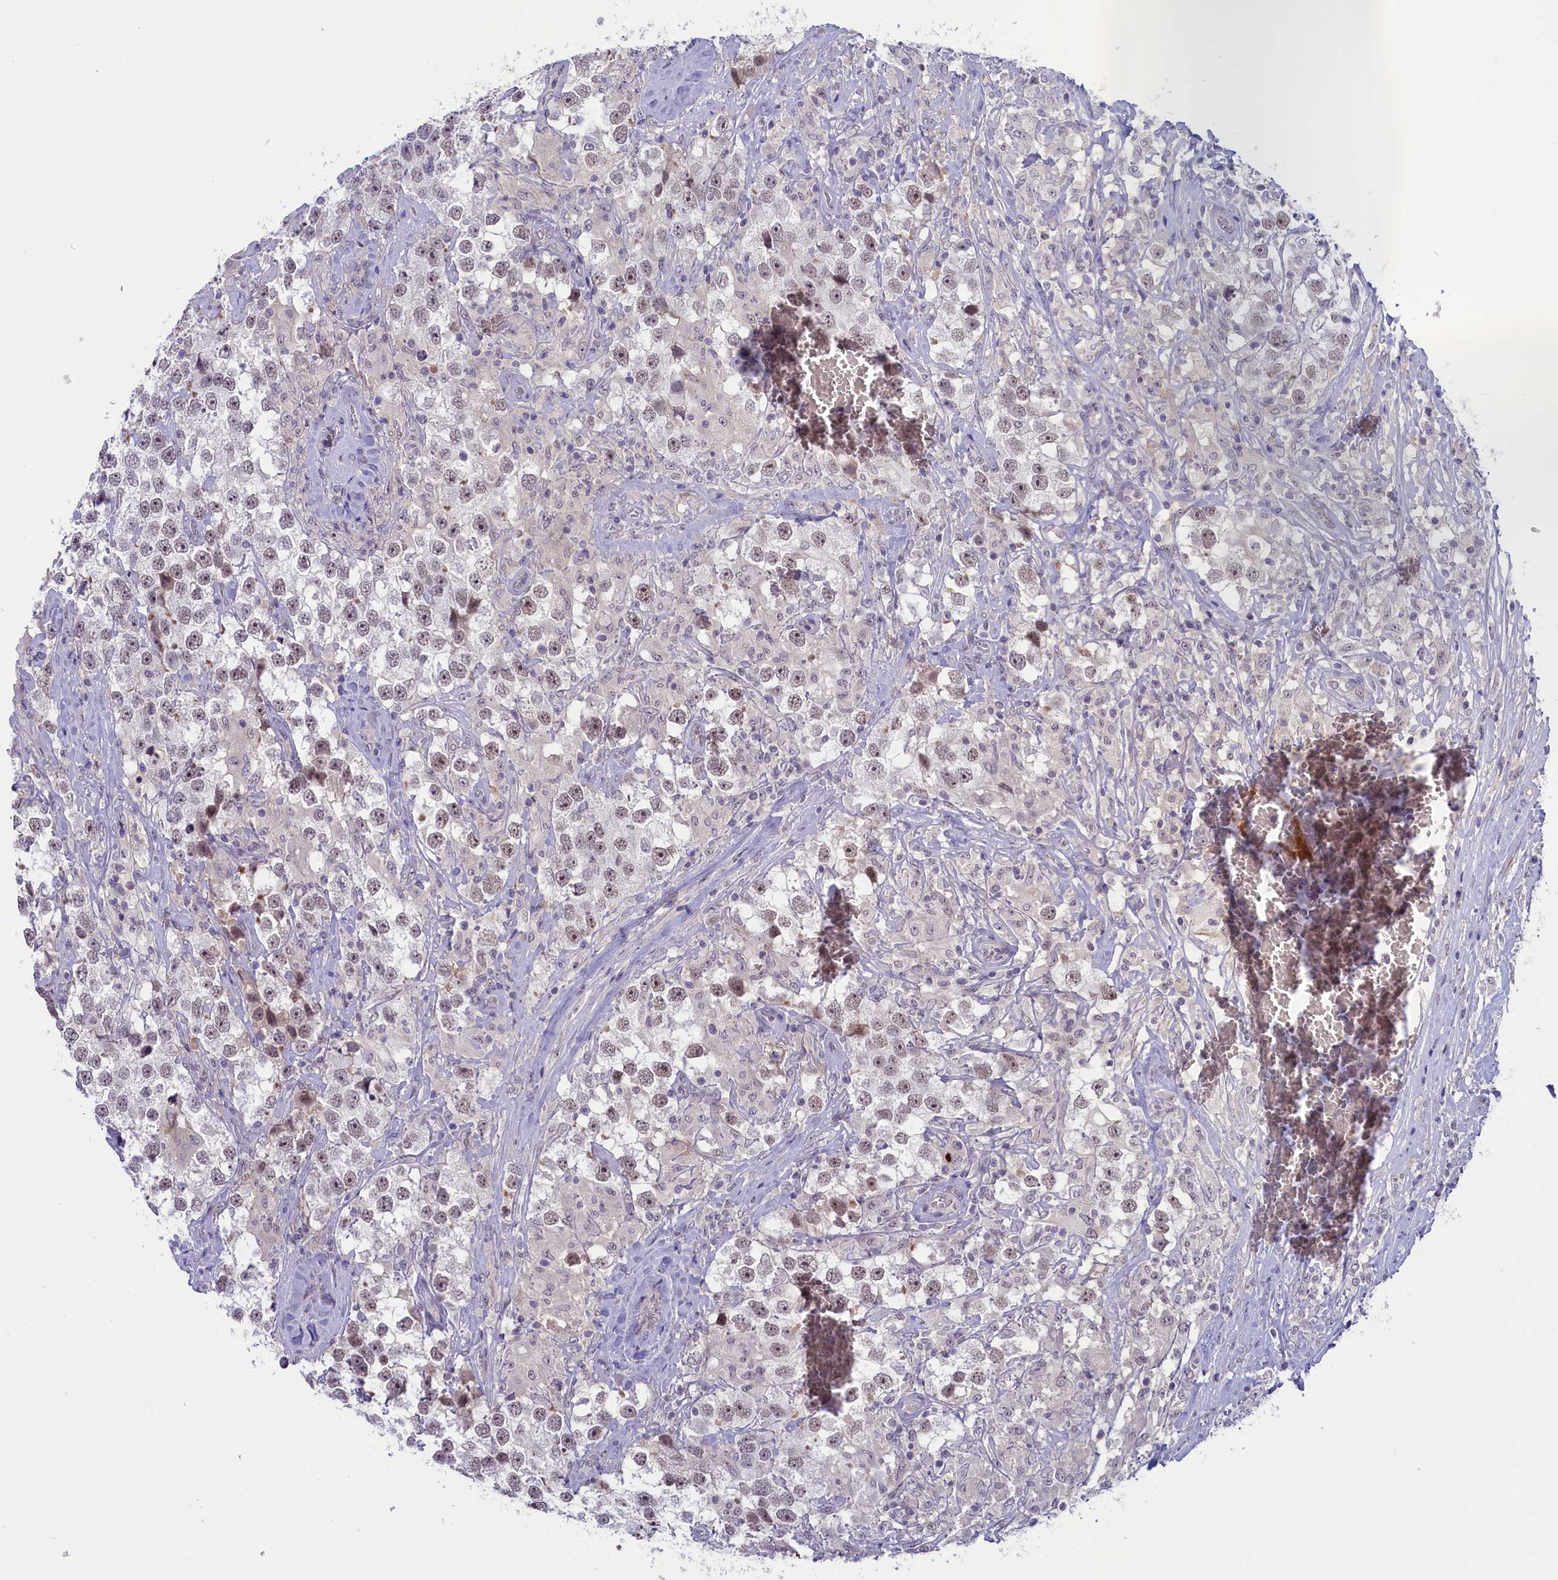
{"staining": {"intensity": "weak", "quantity": "25%-75%", "location": "nuclear"}, "tissue": "testis cancer", "cell_type": "Tumor cells", "image_type": "cancer", "snomed": [{"axis": "morphology", "description": "Seminoma, NOS"}, {"axis": "topography", "description": "Testis"}], "caption": "Immunohistochemistry (IHC) of human testis seminoma shows low levels of weak nuclear positivity in about 25%-75% of tumor cells.", "gene": "CRAMP1", "patient": {"sex": "male", "age": 46}}